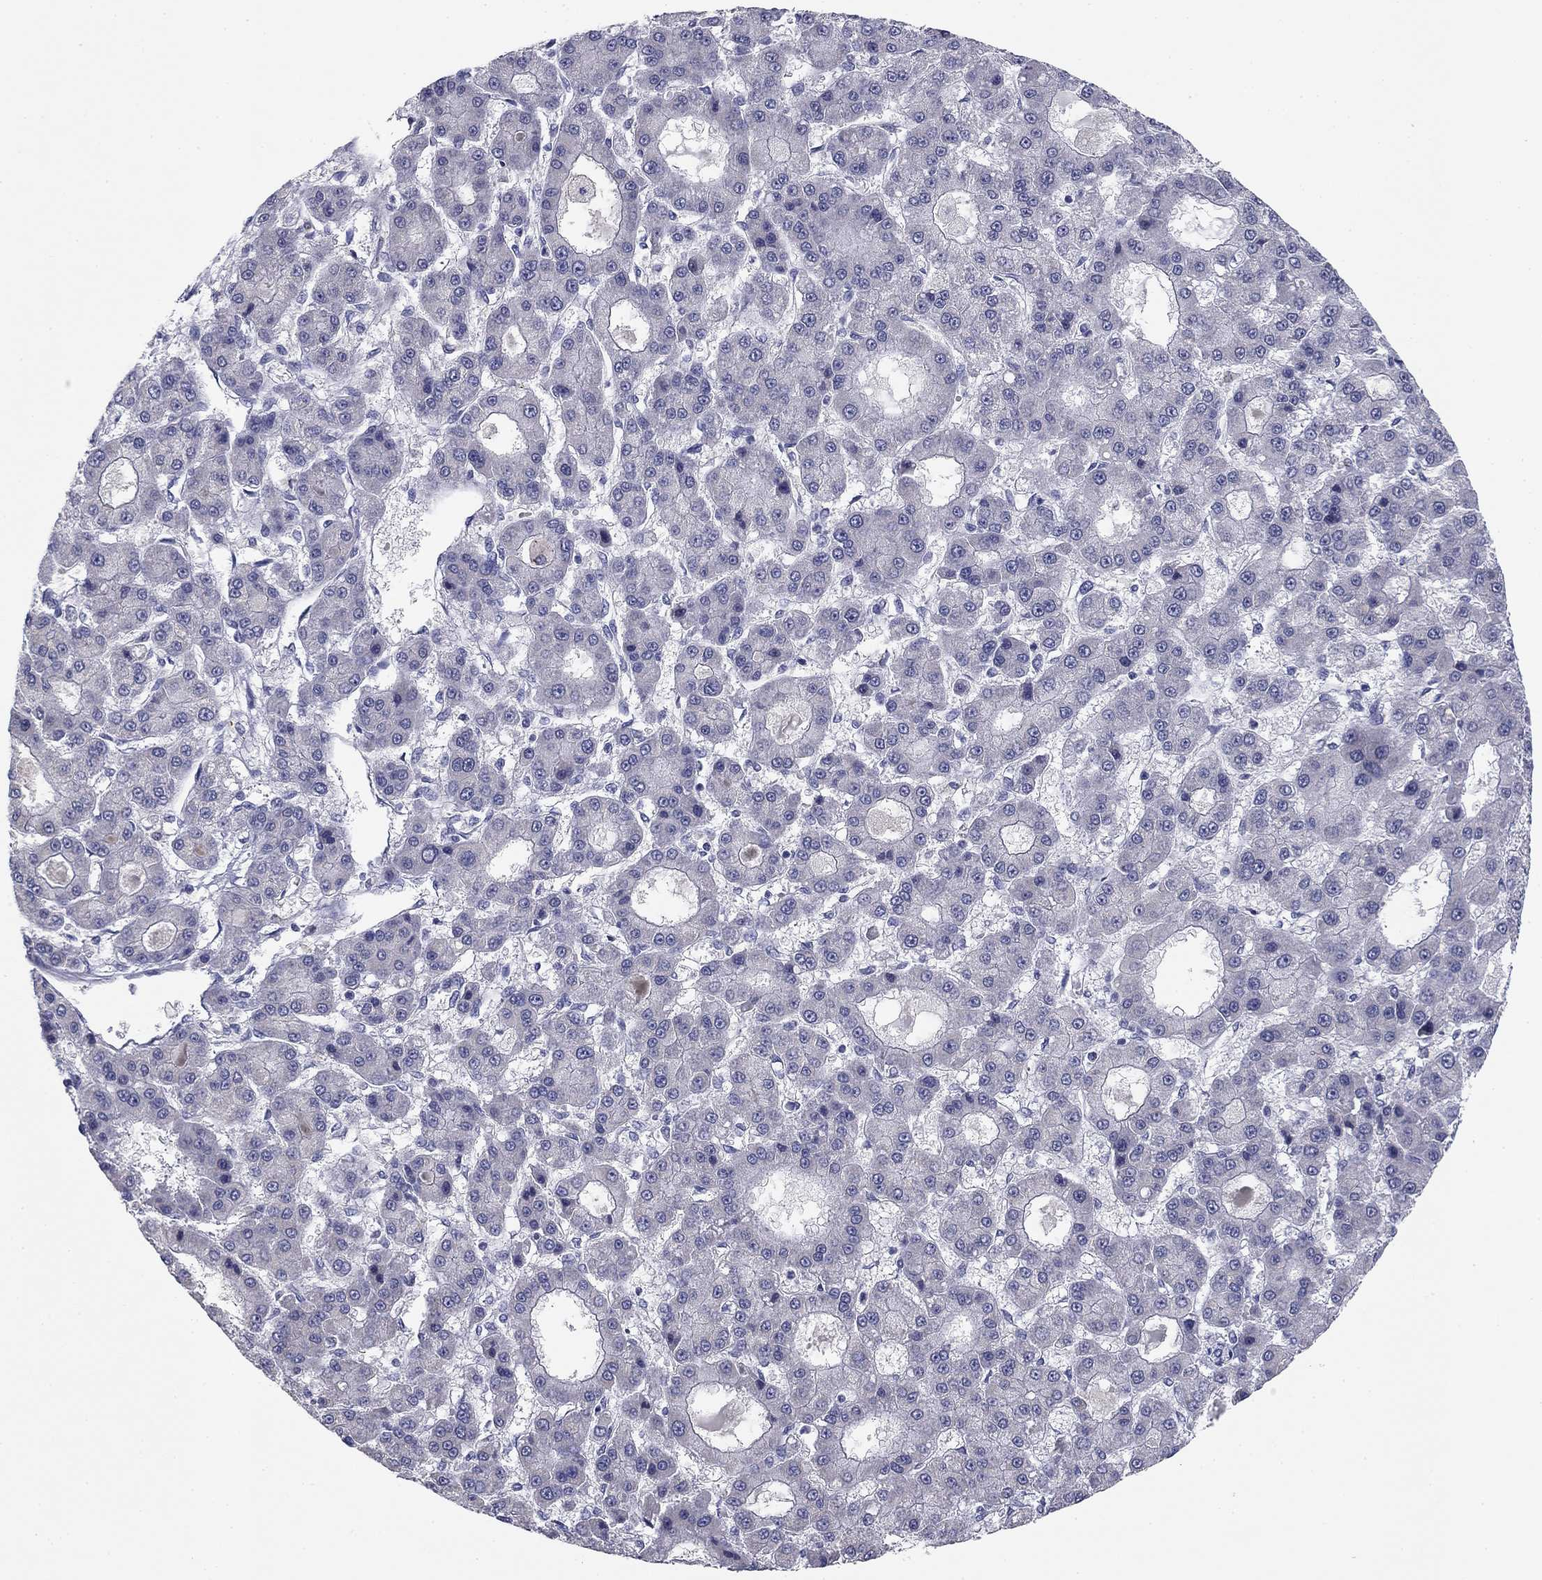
{"staining": {"intensity": "negative", "quantity": "none", "location": "none"}, "tissue": "liver cancer", "cell_type": "Tumor cells", "image_type": "cancer", "snomed": [{"axis": "morphology", "description": "Carcinoma, Hepatocellular, NOS"}, {"axis": "topography", "description": "Liver"}], "caption": "IHC micrograph of liver cancer (hepatocellular carcinoma) stained for a protein (brown), which exhibits no expression in tumor cells.", "gene": "SEPTIN3", "patient": {"sex": "male", "age": 70}}